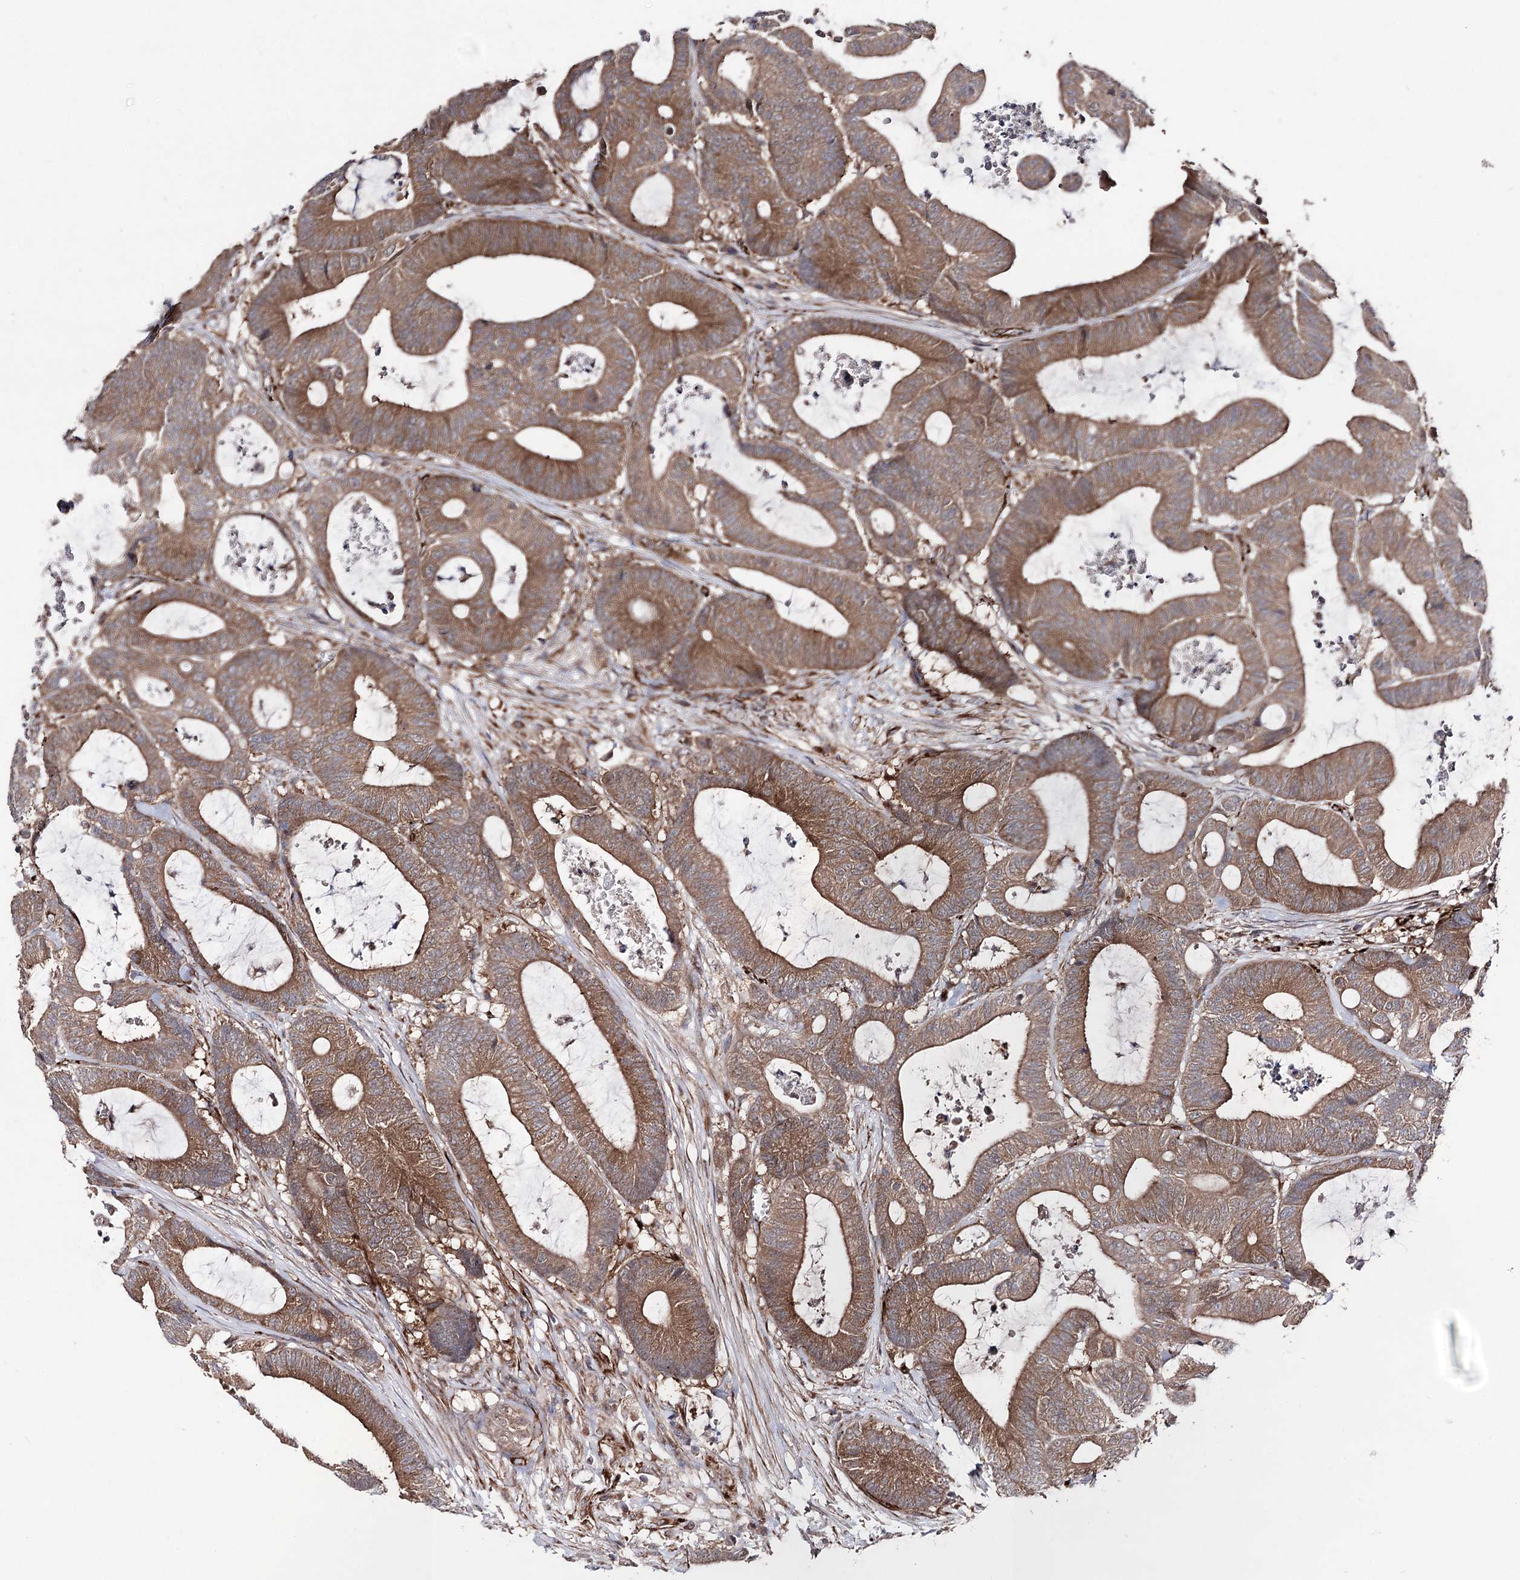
{"staining": {"intensity": "moderate", "quantity": ">75%", "location": "cytoplasmic/membranous"}, "tissue": "colorectal cancer", "cell_type": "Tumor cells", "image_type": "cancer", "snomed": [{"axis": "morphology", "description": "Adenocarcinoma, NOS"}, {"axis": "topography", "description": "Colon"}], "caption": "Immunohistochemistry (IHC) staining of colorectal adenocarcinoma, which shows medium levels of moderate cytoplasmic/membranous expression in about >75% of tumor cells indicating moderate cytoplasmic/membranous protein expression. The staining was performed using DAB (brown) for protein detection and nuclei were counterstained in hematoxylin (blue).", "gene": "MIB1", "patient": {"sex": "female", "age": 84}}